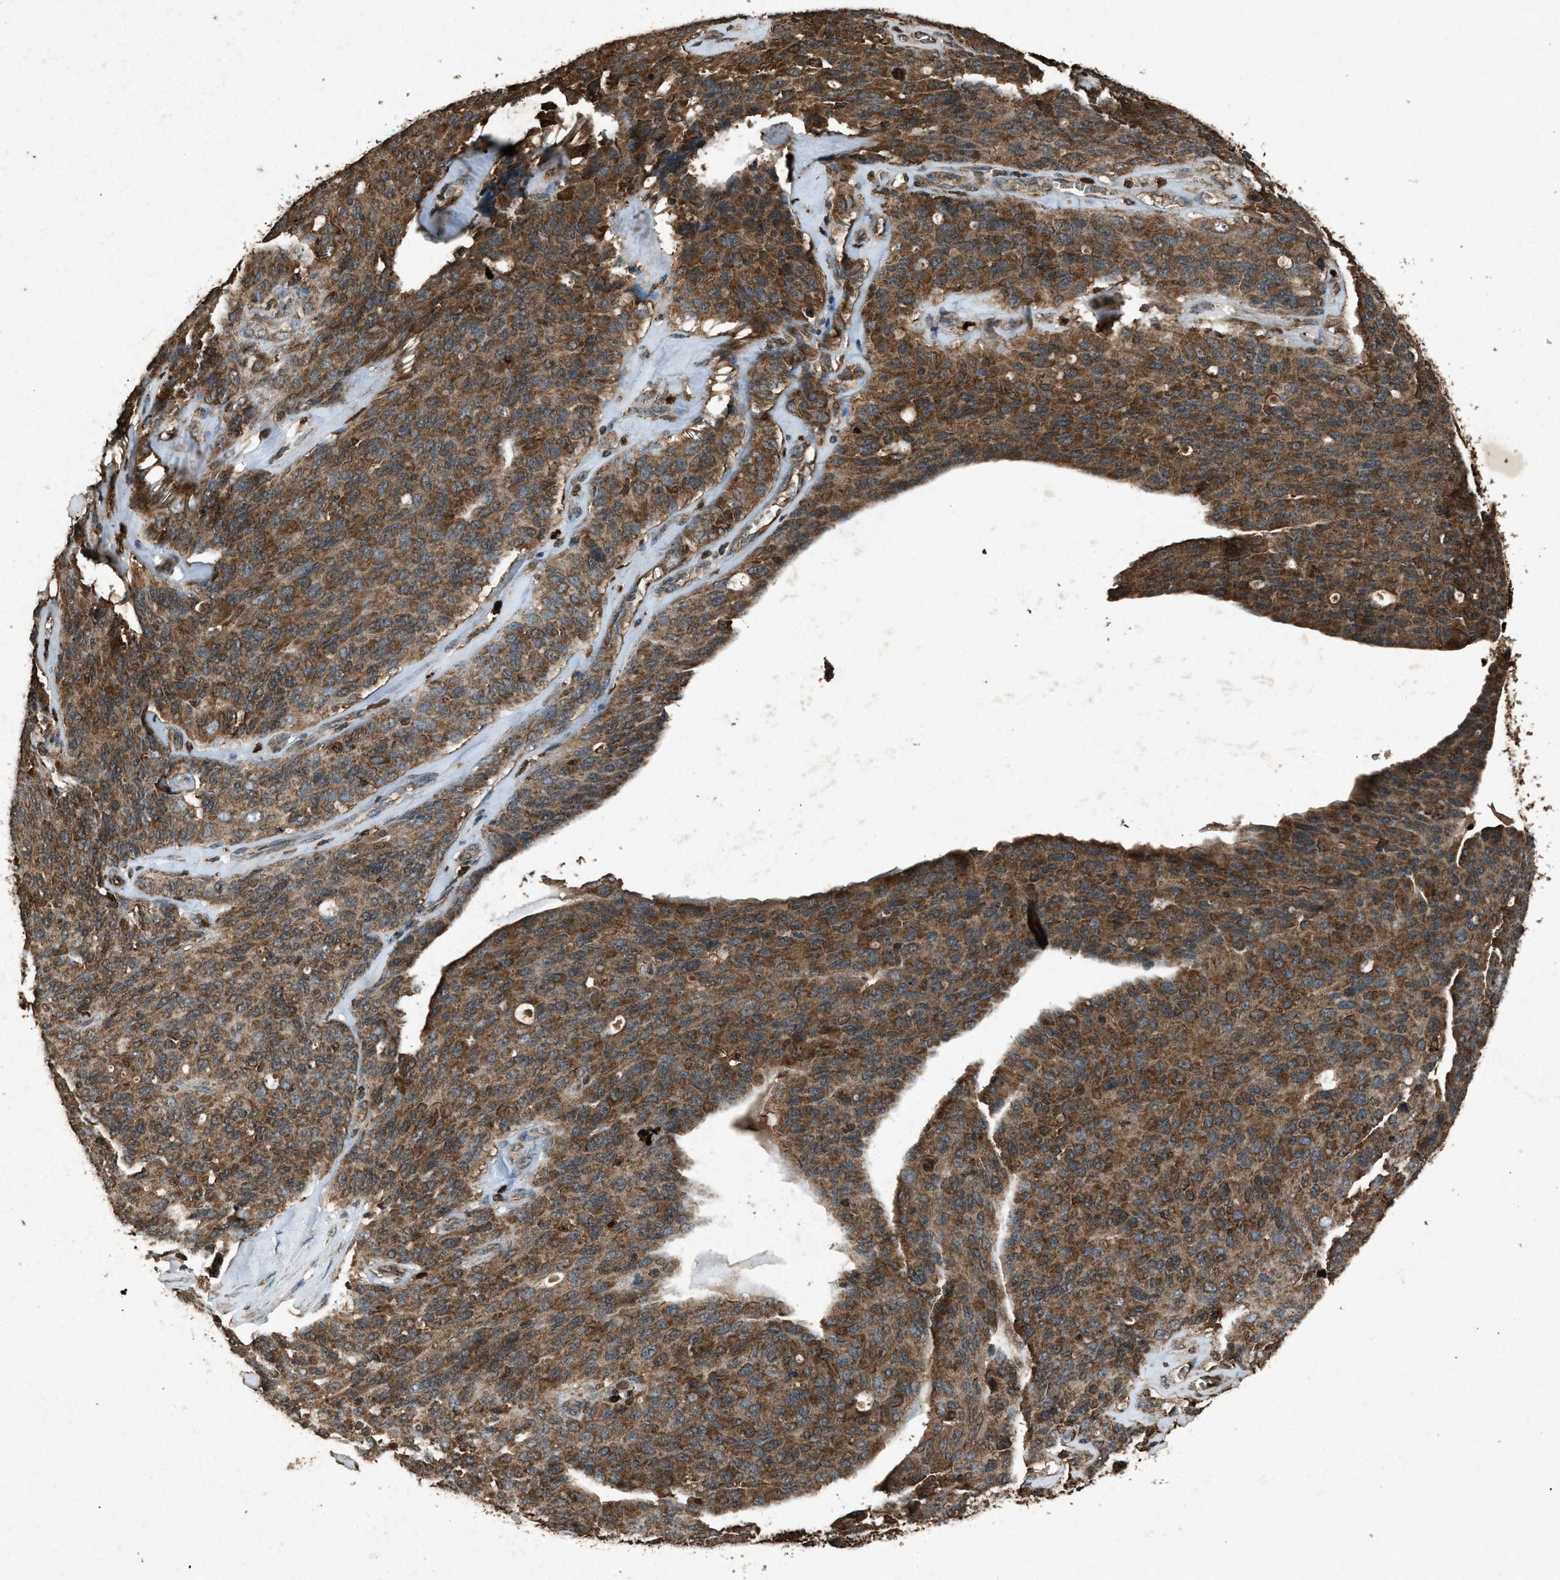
{"staining": {"intensity": "strong", "quantity": ">75%", "location": "cytoplasmic/membranous"}, "tissue": "ovarian cancer", "cell_type": "Tumor cells", "image_type": "cancer", "snomed": [{"axis": "morphology", "description": "Carcinoma, endometroid"}, {"axis": "topography", "description": "Ovary"}], "caption": "Endometroid carcinoma (ovarian) tissue exhibits strong cytoplasmic/membranous positivity in about >75% of tumor cells, visualized by immunohistochemistry.", "gene": "OAS1", "patient": {"sex": "female", "age": 60}}